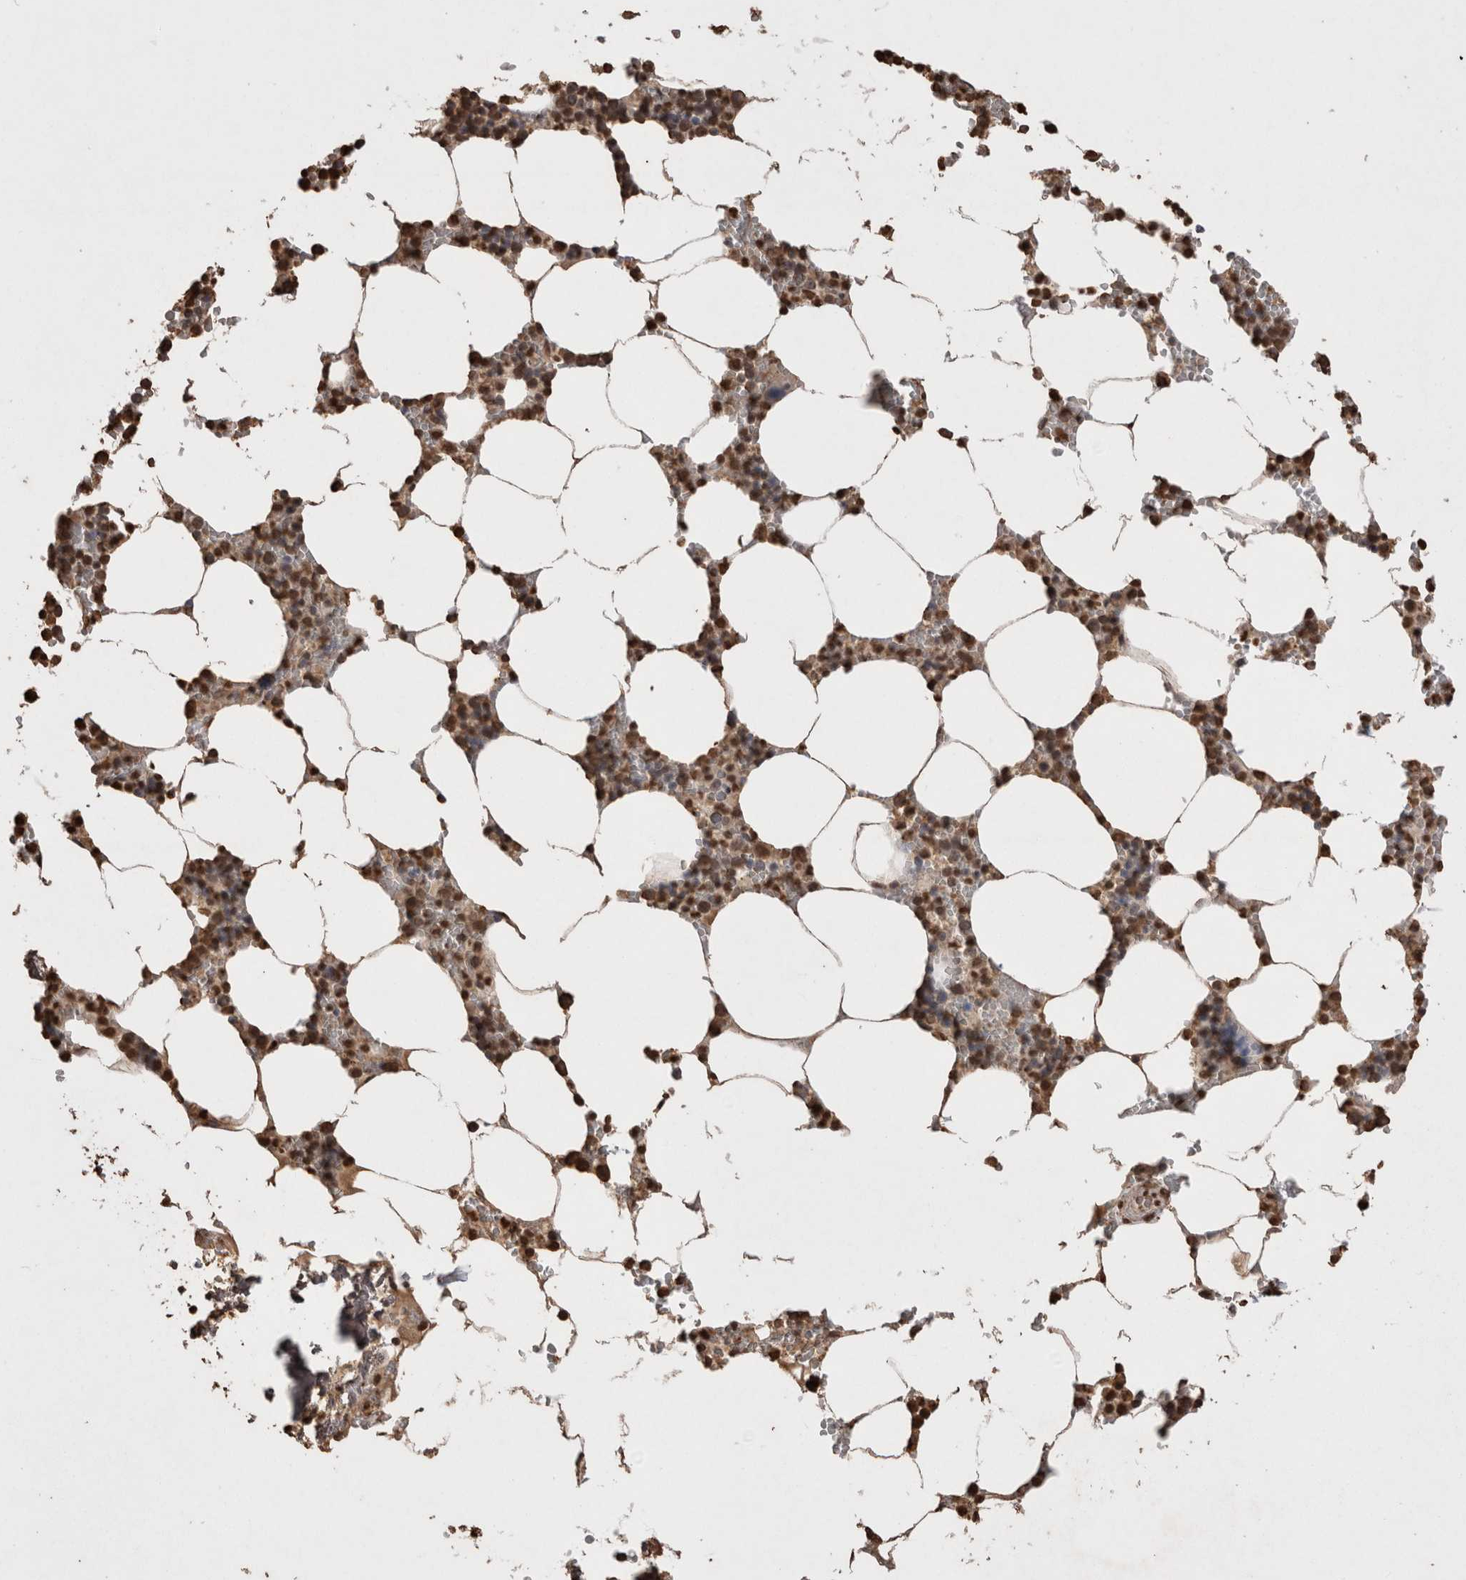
{"staining": {"intensity": "moderate", "quantity": ">75%", "location": "nuclear"}, "tissue": "bone marrow", "cell_type": "Hematopoietic cells", "image_type": "normal", "snomed": [{"axis": "morphology", "description": "Normal tissue, NOS"}, {"axis": "topography", "description": "Bone marrow"}], "caption": "A brown stain shows moderate nuclear expression of a protein in hematopoietic cells of unremarkable human bone marrow.", "gene": "POU5F1", "patient": {"sex": "male", "age": 70}}